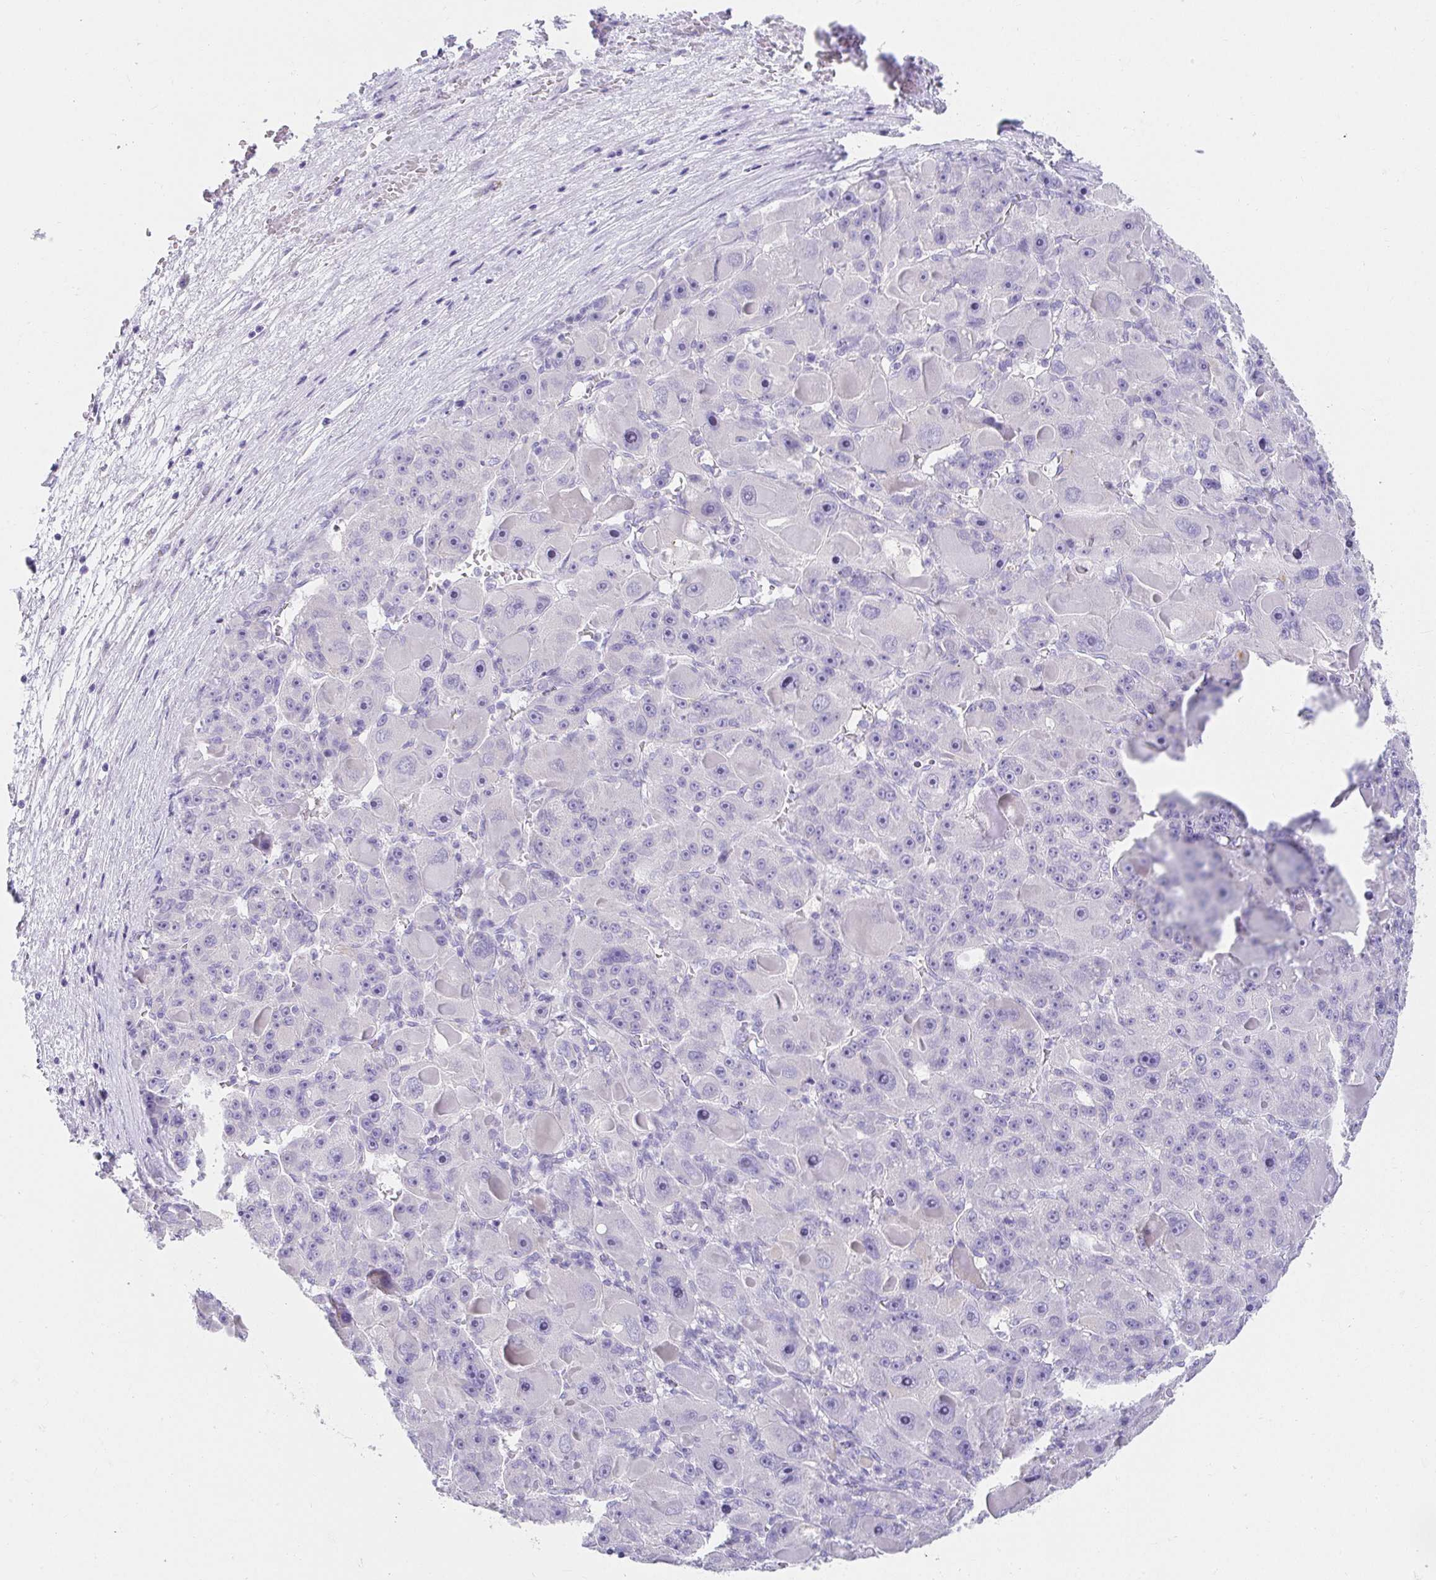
{"staining": {"intensity": "negative", "quantity": "none", "location": "none"}, "tissue": "liver cancer", "cell_type": "Tumor cells", "image_type": "cancer", "snomed": [{"axis": "morphology", "description": "Carcinoma, Hepatocellular, NOS"}, {"axis": "topography", "description": "Liver"}], "caption": "There is no significant staining in tumor cells of hepatocellular carcinoma (liver).", "gene": "VGLL1", "patient": {"sex": "male", "age": 76}}